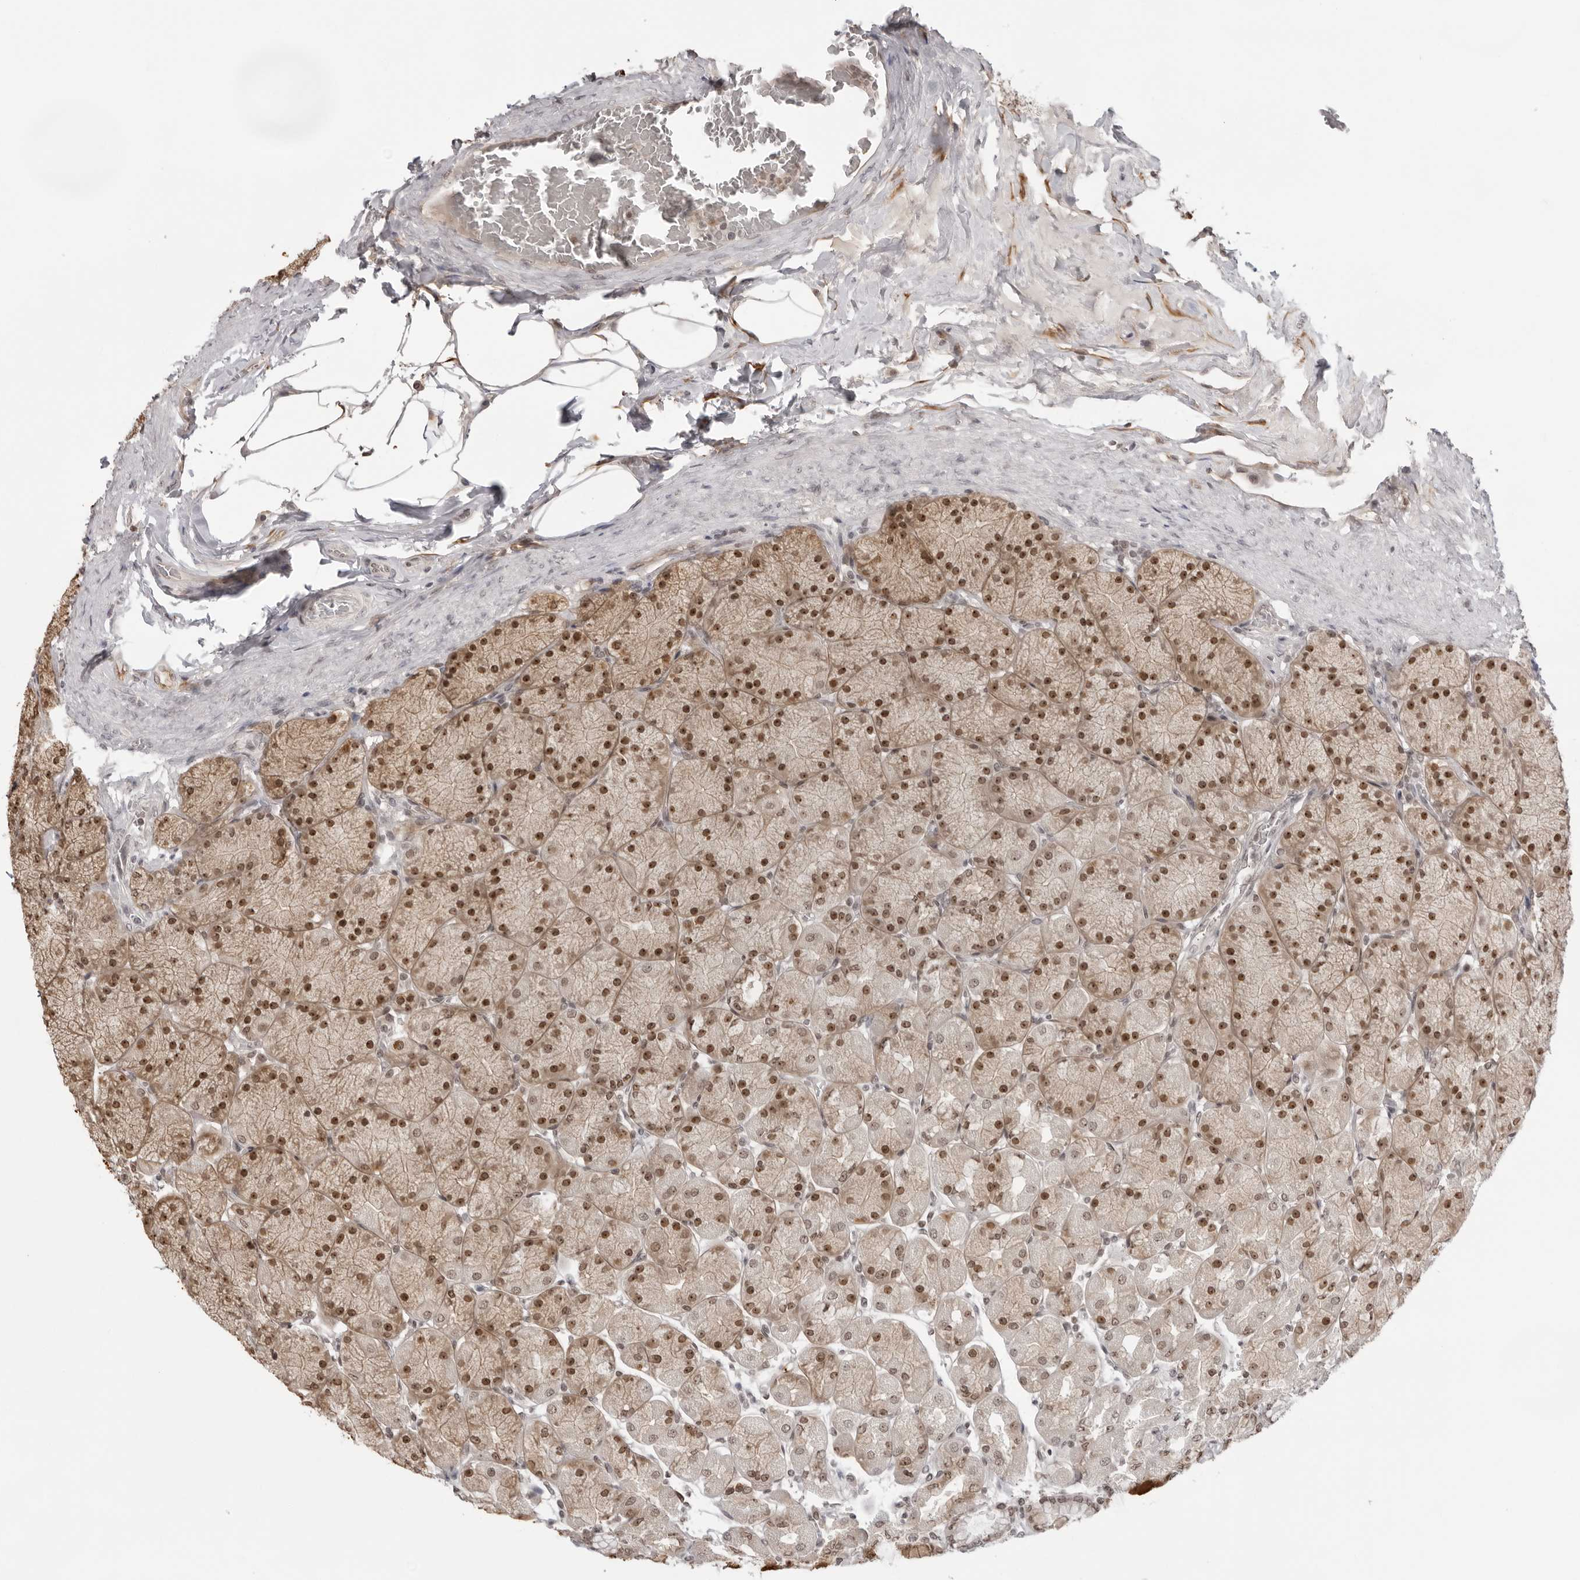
{"staining": {"intensity": "moderate", "quantity": ">75%", "location": "cytoplasmic/membranous,nuclear"}, "tissue": "stomach", "cell_type": "Glandular cells", "image_type": "normal", "snomed": [{"axis": "morphology", "description": "Normal tissue, NOS"}, {"axis": "topography", "description": "Stomach, upper"}], "caption": "Immunohistochemistry (IHC) (DAB (3,3'-diaminobenzidine)) staining of unremarkable human stomach shows moderate cytoplasmic/membranous,nuclear protein staining in about >75% of glandular cells.", "gene": "EXOSC10", "patient": {"sex": "female", "age": 56}}